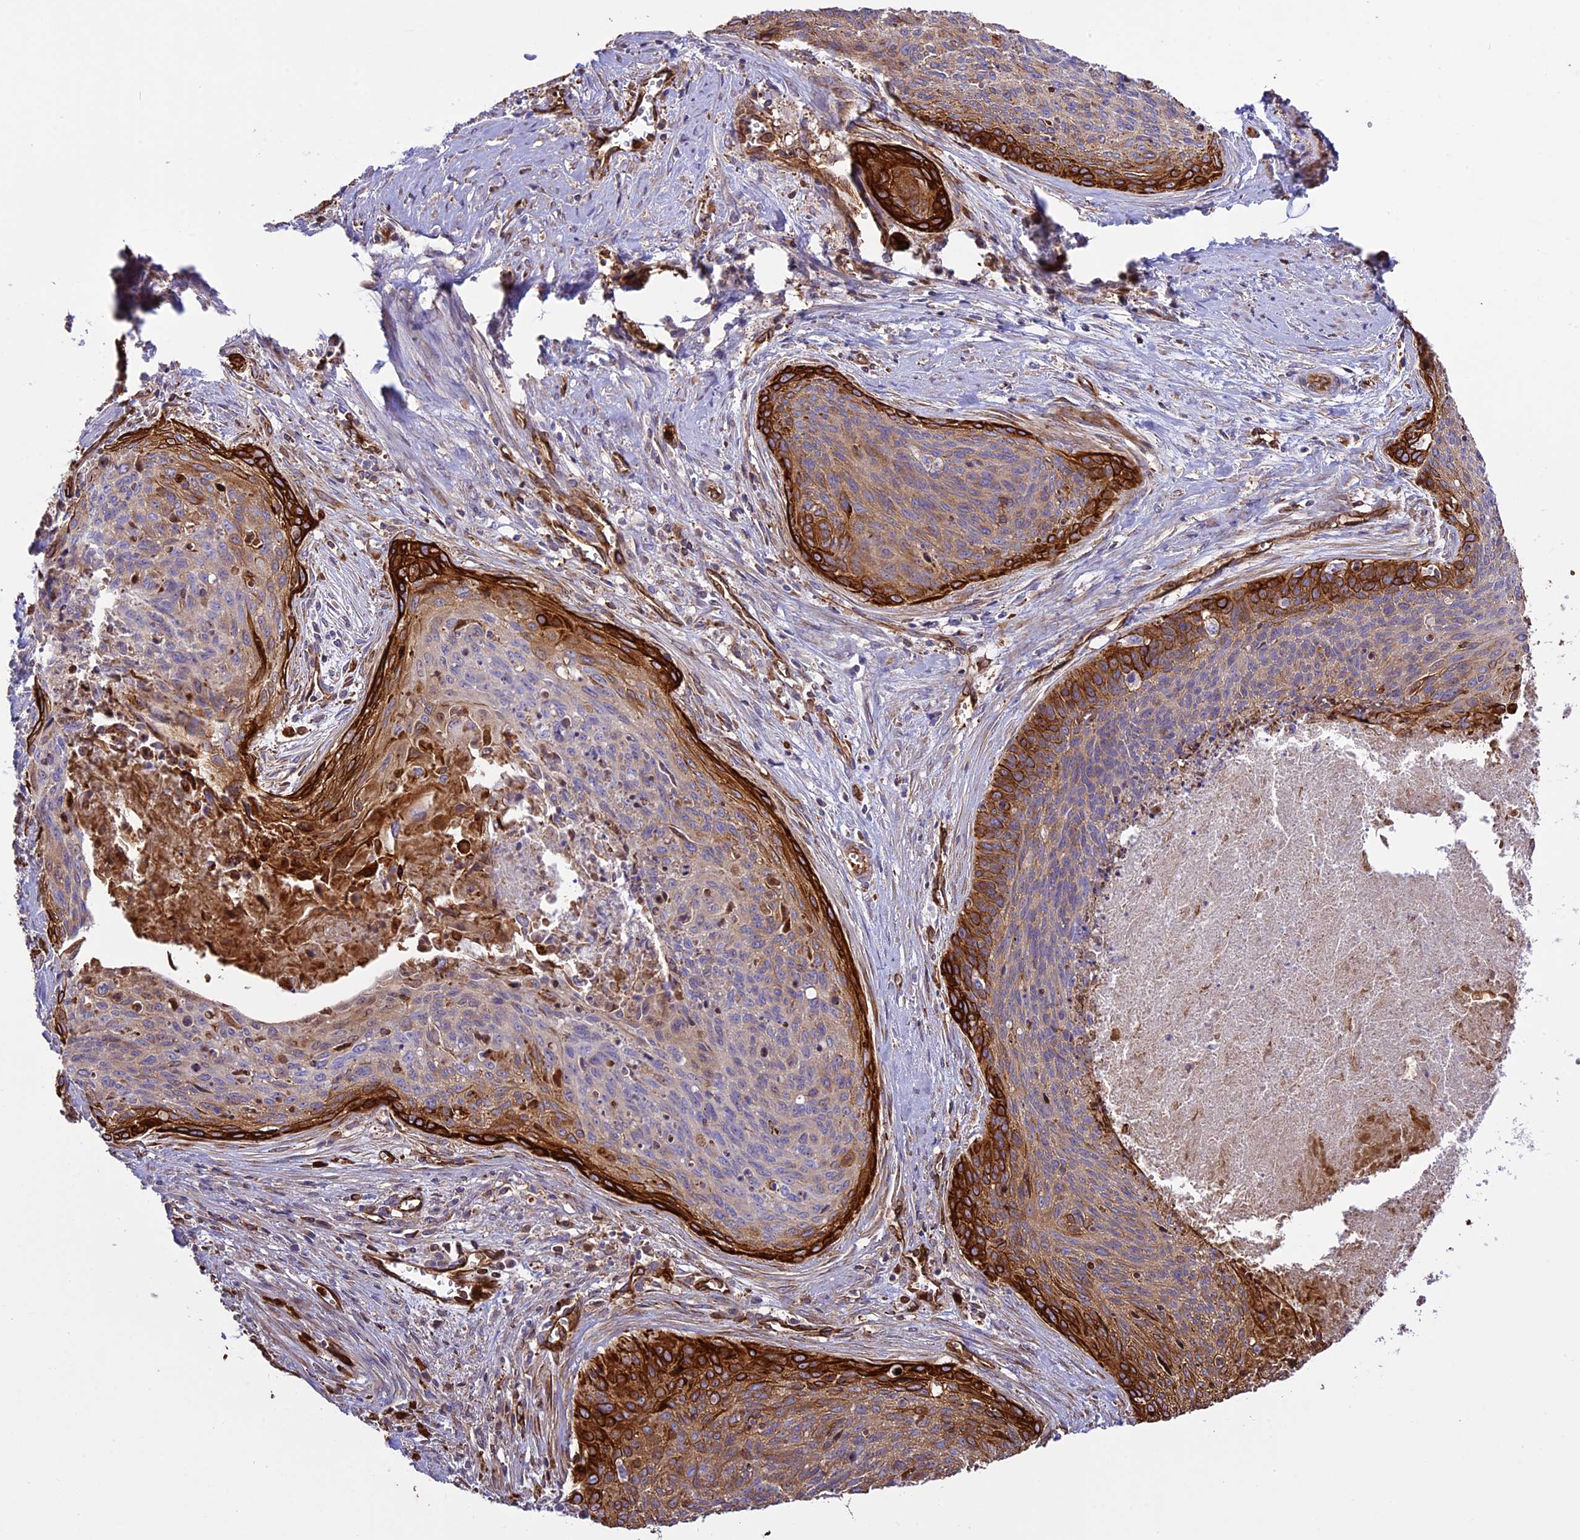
{"staining": {"intensity": "strong", "quantity": "<25%", "location": "cytoplasmic/membranous"}, "tissue": "cervical cancer", "cell_type": "Tumor cells", "image_type": "cancer", "snomed": [{"axis": "morphology", "description": "Squamous cell carcinoma, NOS"}, {"axis": "topography", "description": "Cervix"}], "caption": "Immunohistochemistry (DAB (3,3'-diaminobenzidine)) staining of cervical squamous cell carcinoma shows strong cytoplasmic/membranous protein staining in approximately <25% of tumor cells.", "gene": "CD99L2", "patient": {"sex": "female", "age": 55}}